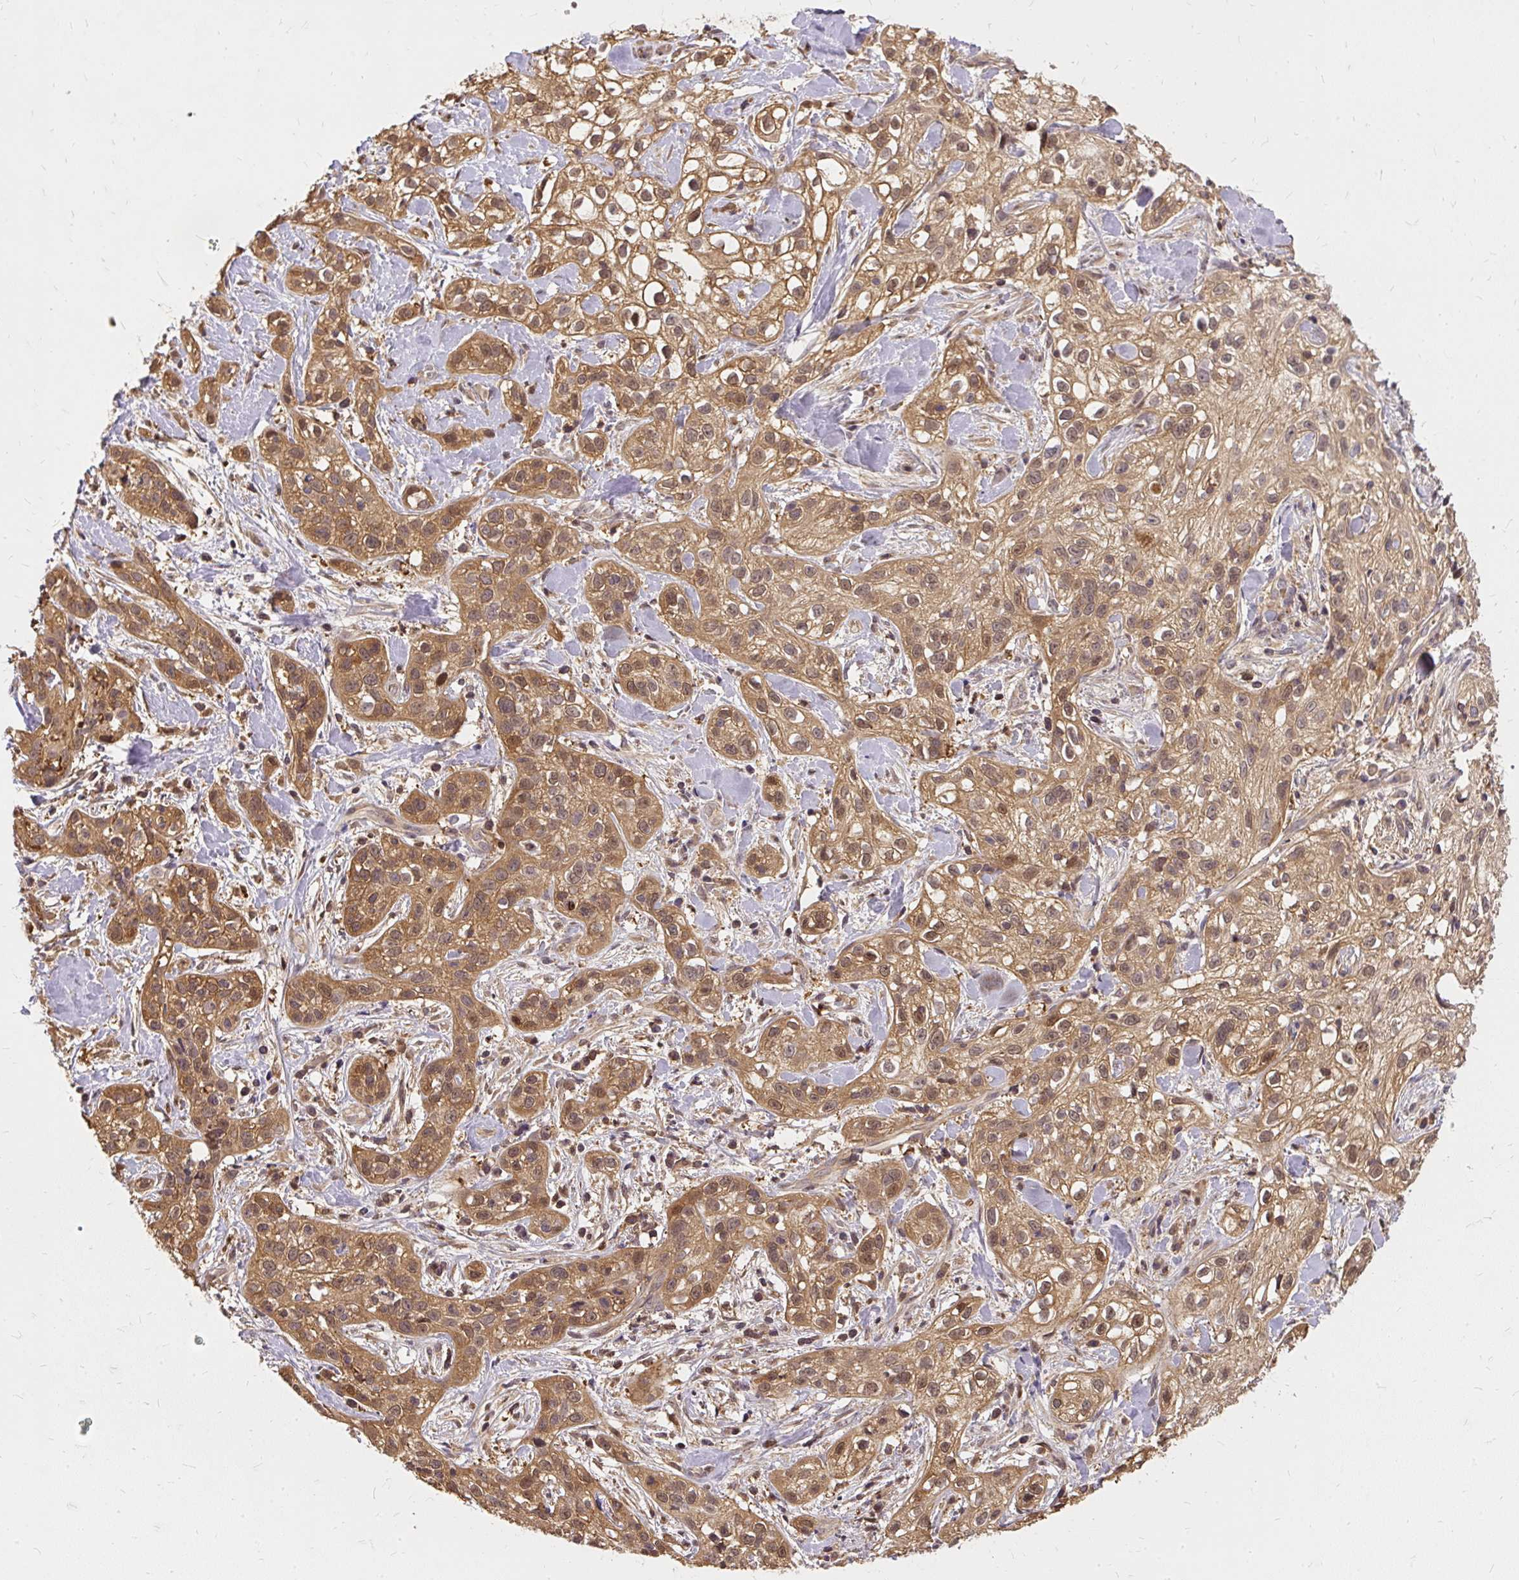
{"staining": {"intensity": "moderate", "quantity": ">75%", "location": "cytoplasmic/membranous,nuclear"}, "tissue": "skin cancer", "cell_type": "Tumor cells", "image_type": "cancer", "snomed": [{"axis": "morphology", "description": "Squamous cell carcinoma, NOS"}, {"axis": "topography", "description": "Skin"}], "caption": "There is medium levels of moderate cytoplasmic/membranous and nuclear positivity in tumor cells of skin cancer (squamous cell carcinoma), as demonstrated by immunohistochemical staining (brown color).", "gene": "AP5S1", "patient": {"sex": "male", "age": 82}}